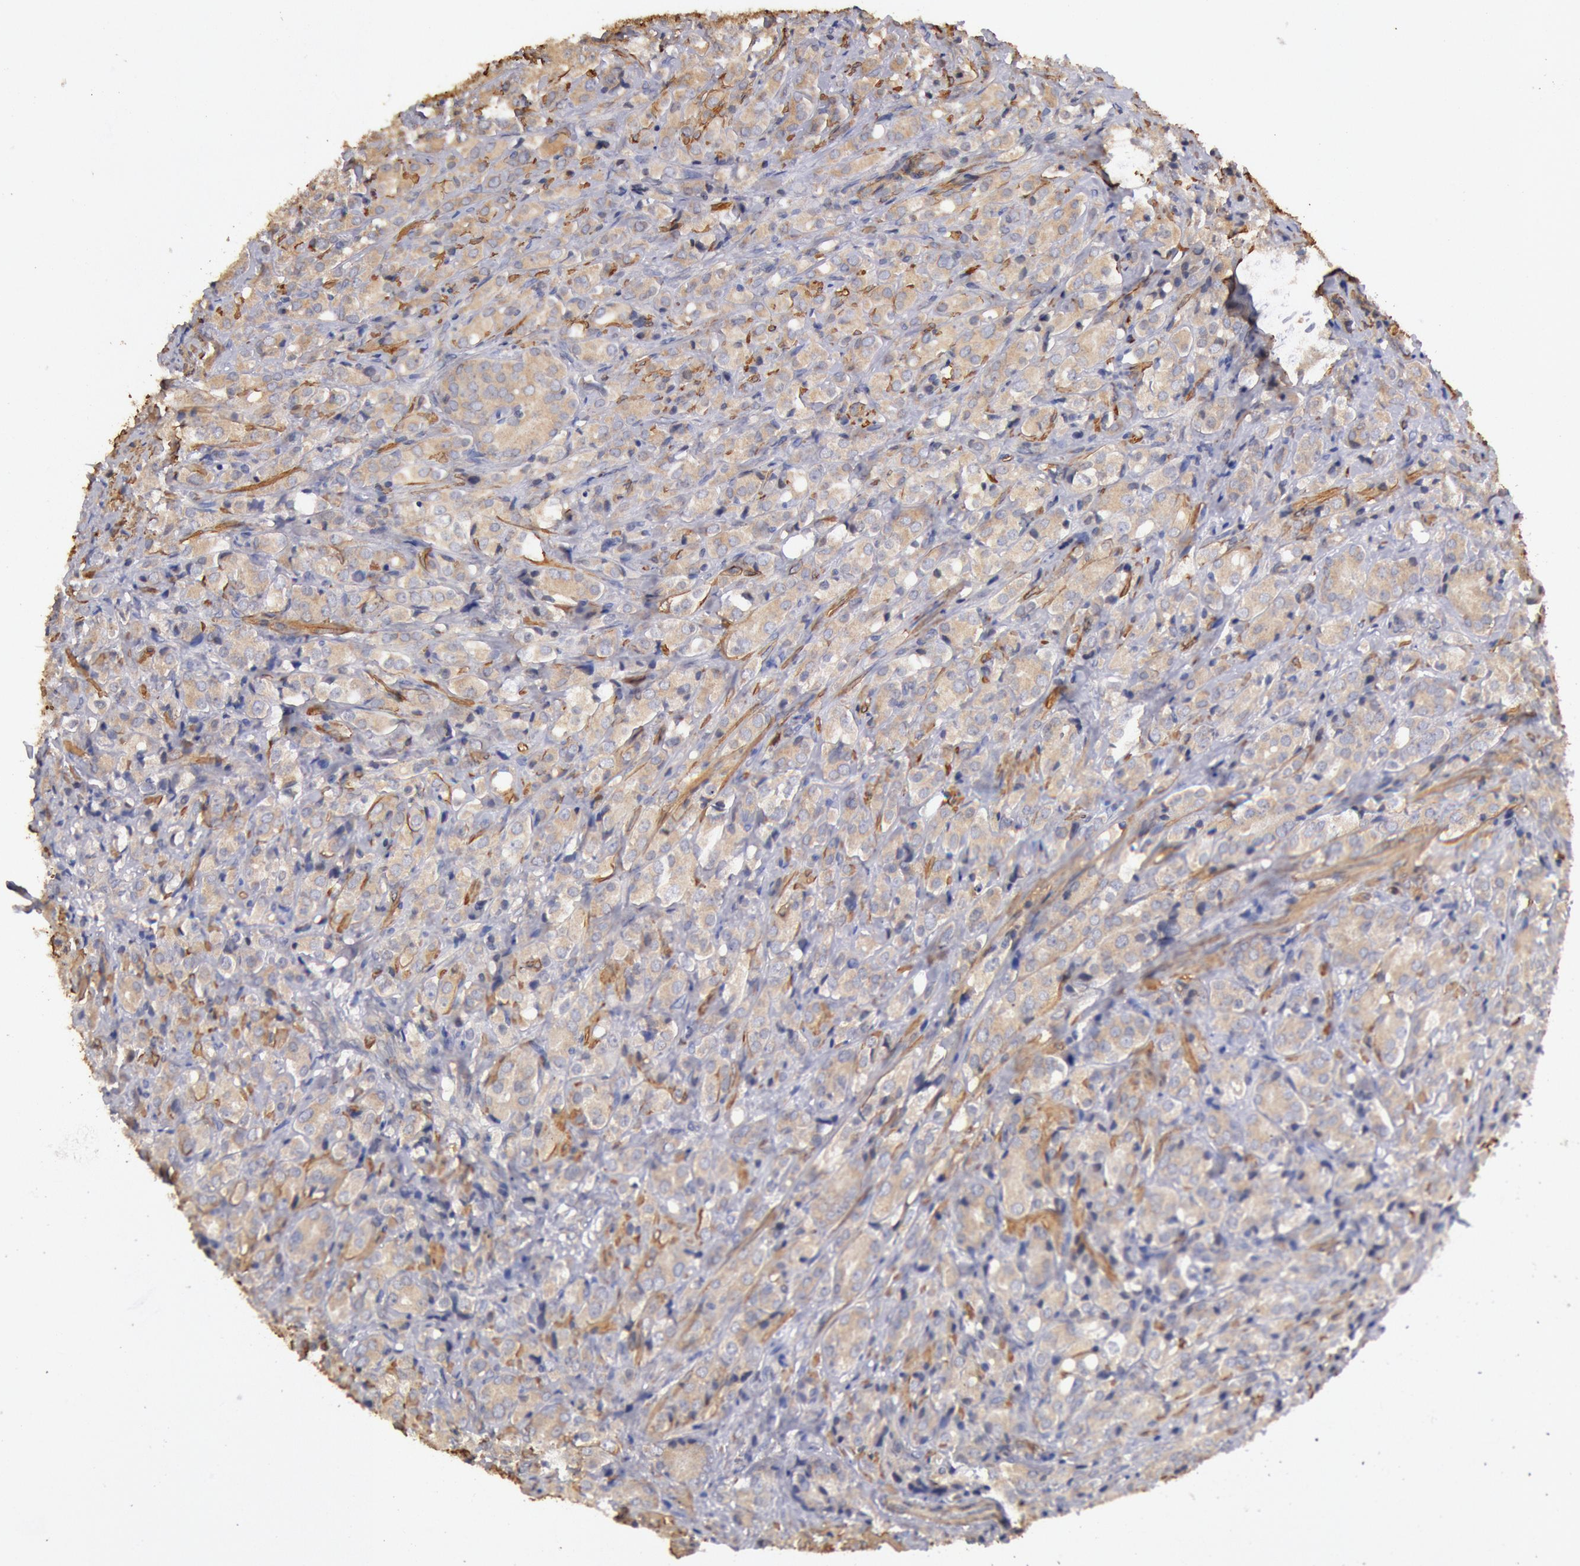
{"staining": {"intensity": "weak", "quantity": ">75%", "location": "cytoplasmic/membranous"}, "tissue": "prostate cancer", "cell_type": "Tumor cells", "image_type": "cancer", "snomed": [{"axis": "morphology", "description": "Adenocarcinoma, High grade"}, {"axis": "topography", "description": "Prostate"}], "caption": "High-grade adenocarcinoma (prostate) tissue displays weak cytoplasmic/membranous positivity in about >75% of tumor cells, visualized by immunohistochemistry.", "gene": "TMED8", "patient": {"sex": "male", "age": 68}}